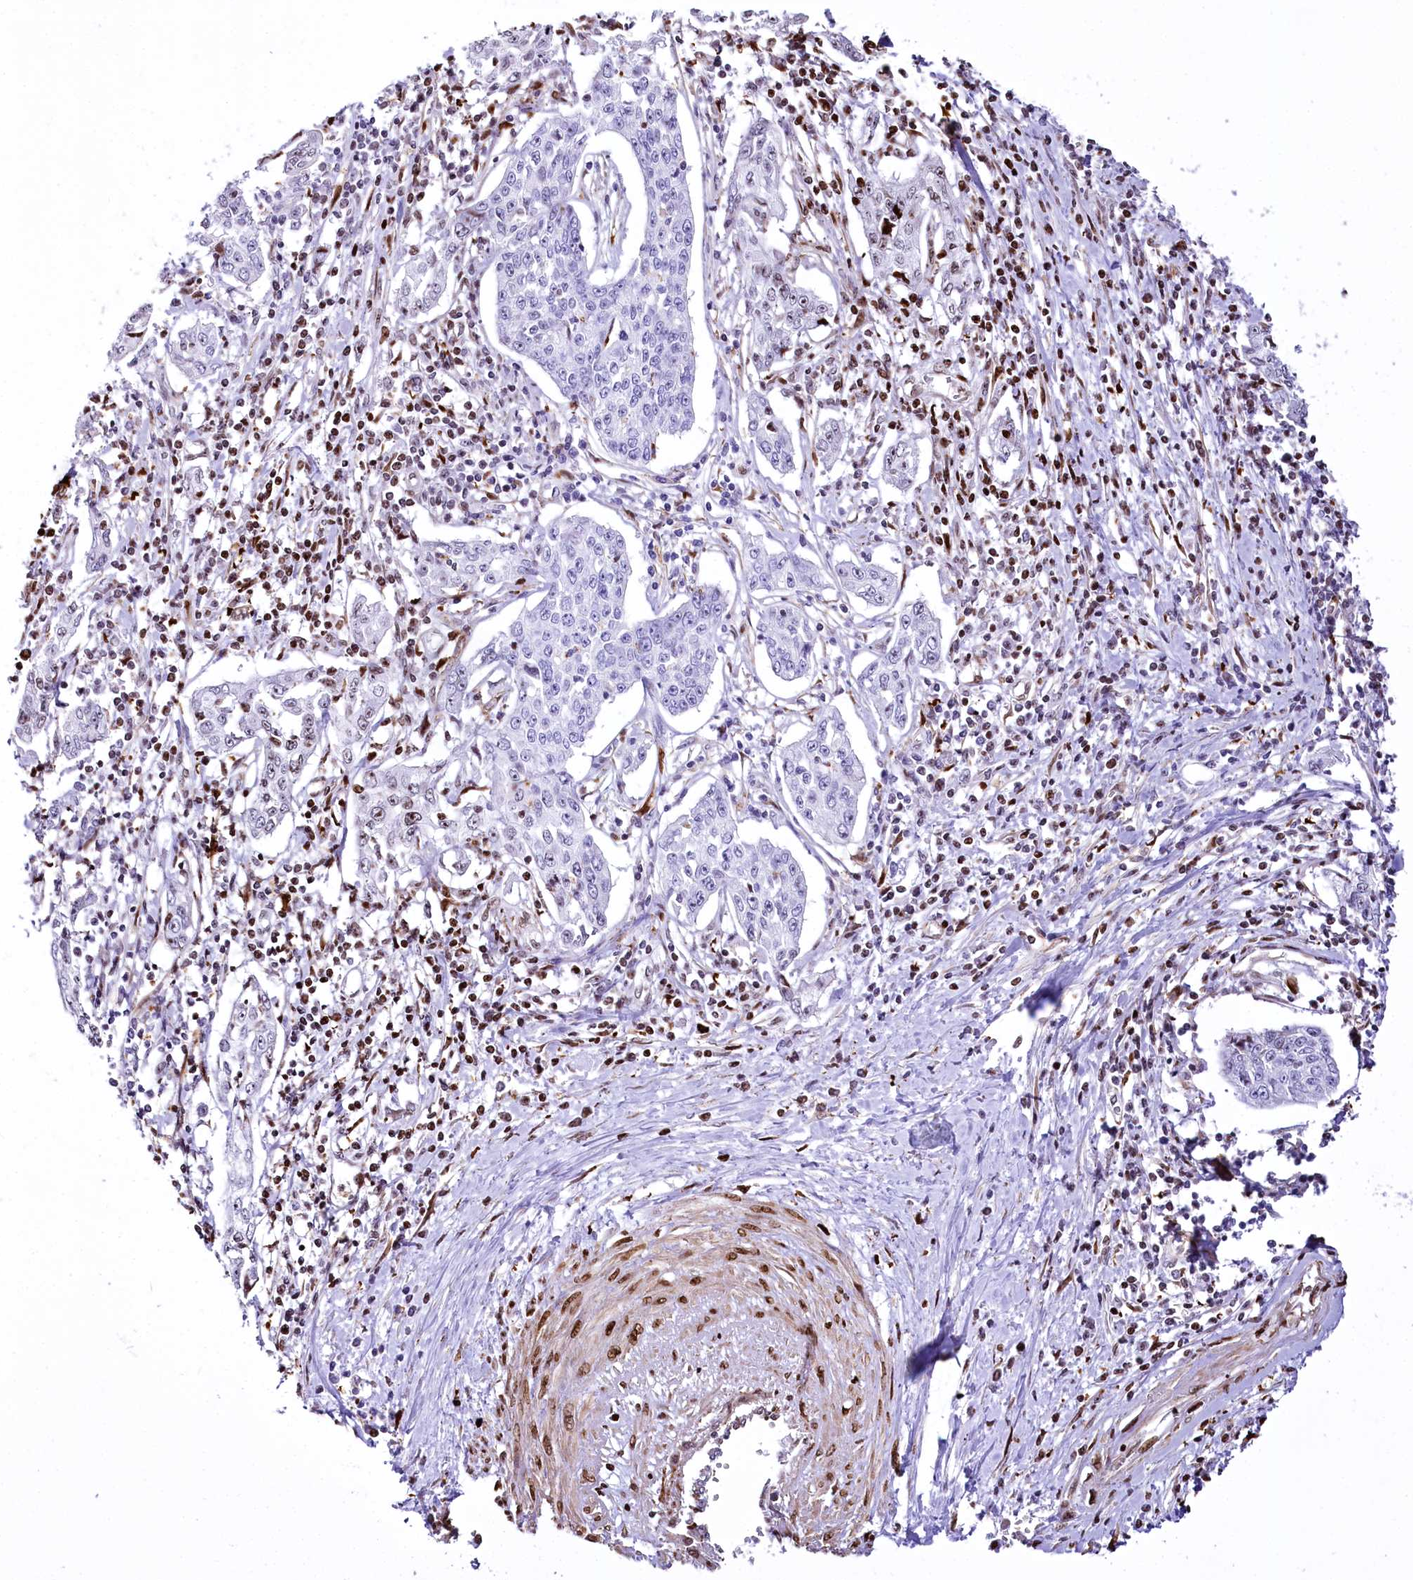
{"staining": {"intensity": "weak", "quantity": "<25%", "location": "nuclear"}, "tissue": "cervical cancer", "cell_type": "Tumor cells", "image_type": "cancer", "snomed": [{"axis": "morphology", "description": "Squamous cell carcinoma, NOS"}, {"axis": "topography", "description": "Cervix"}], "caption": "A micrograph of squamous cell carcinoma (cervical) stained for a protein demonstrates no brown staining in tumor cells.", "gene": "PTMS", "patient": {"sex": "female", "age": 35}}